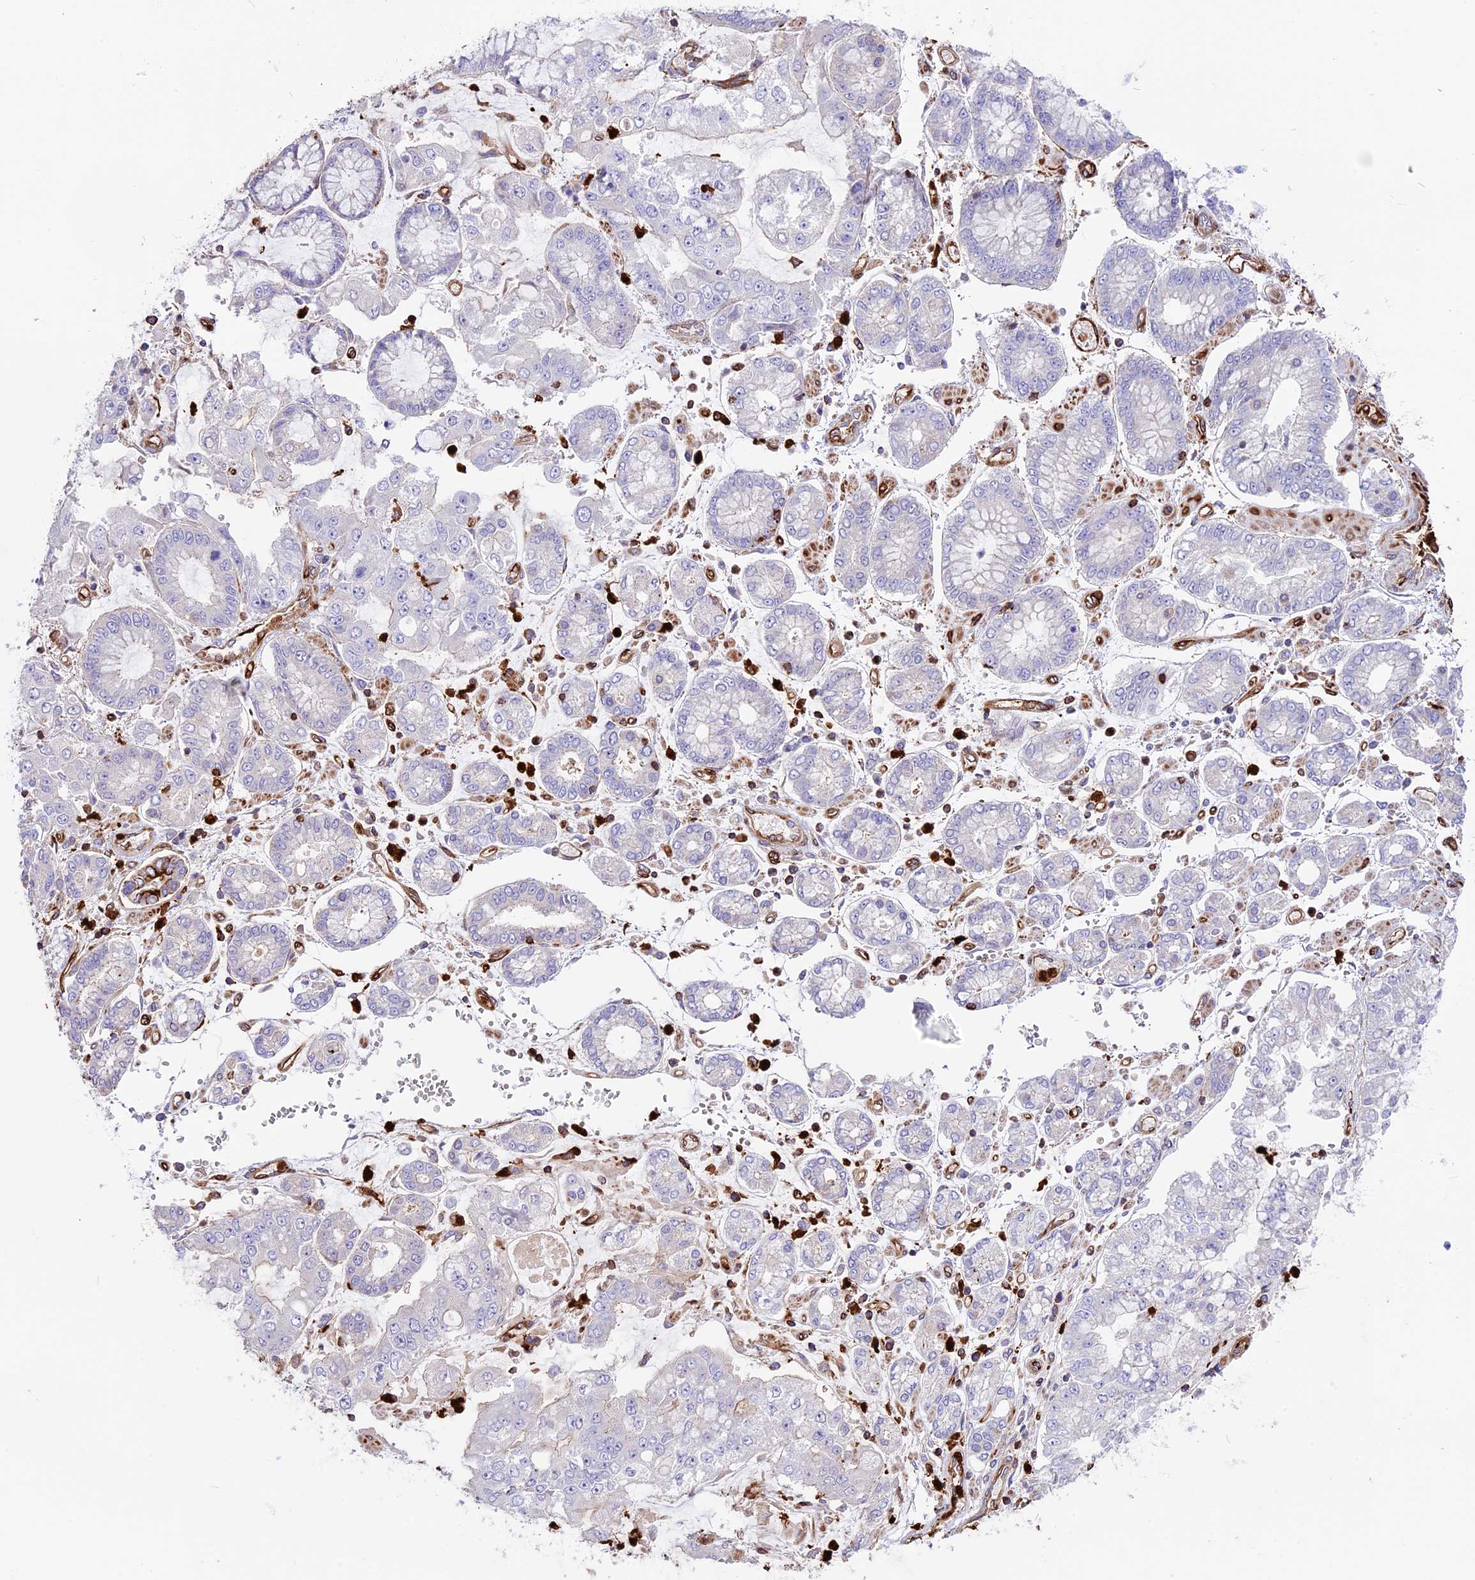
{"staining": {"intensity": "negative", "quantity": "none", "location": "none"}, "tissue": "stomach cancer", "cell_type": "Tumor cells", "image_type": "cancer", "snomed": [{"axis": "morphology", "description": "Adenocarcinoma, NOS"}, {"axis": "topography", "description": "Stomach"}], "caption": "Human stomach cancer (adenocarcinoma) stained for a protein using IHC exhibits no staining in tumor cells.", "gene": "CD99L2", "patient": {"sex": "male", "age": 76}}